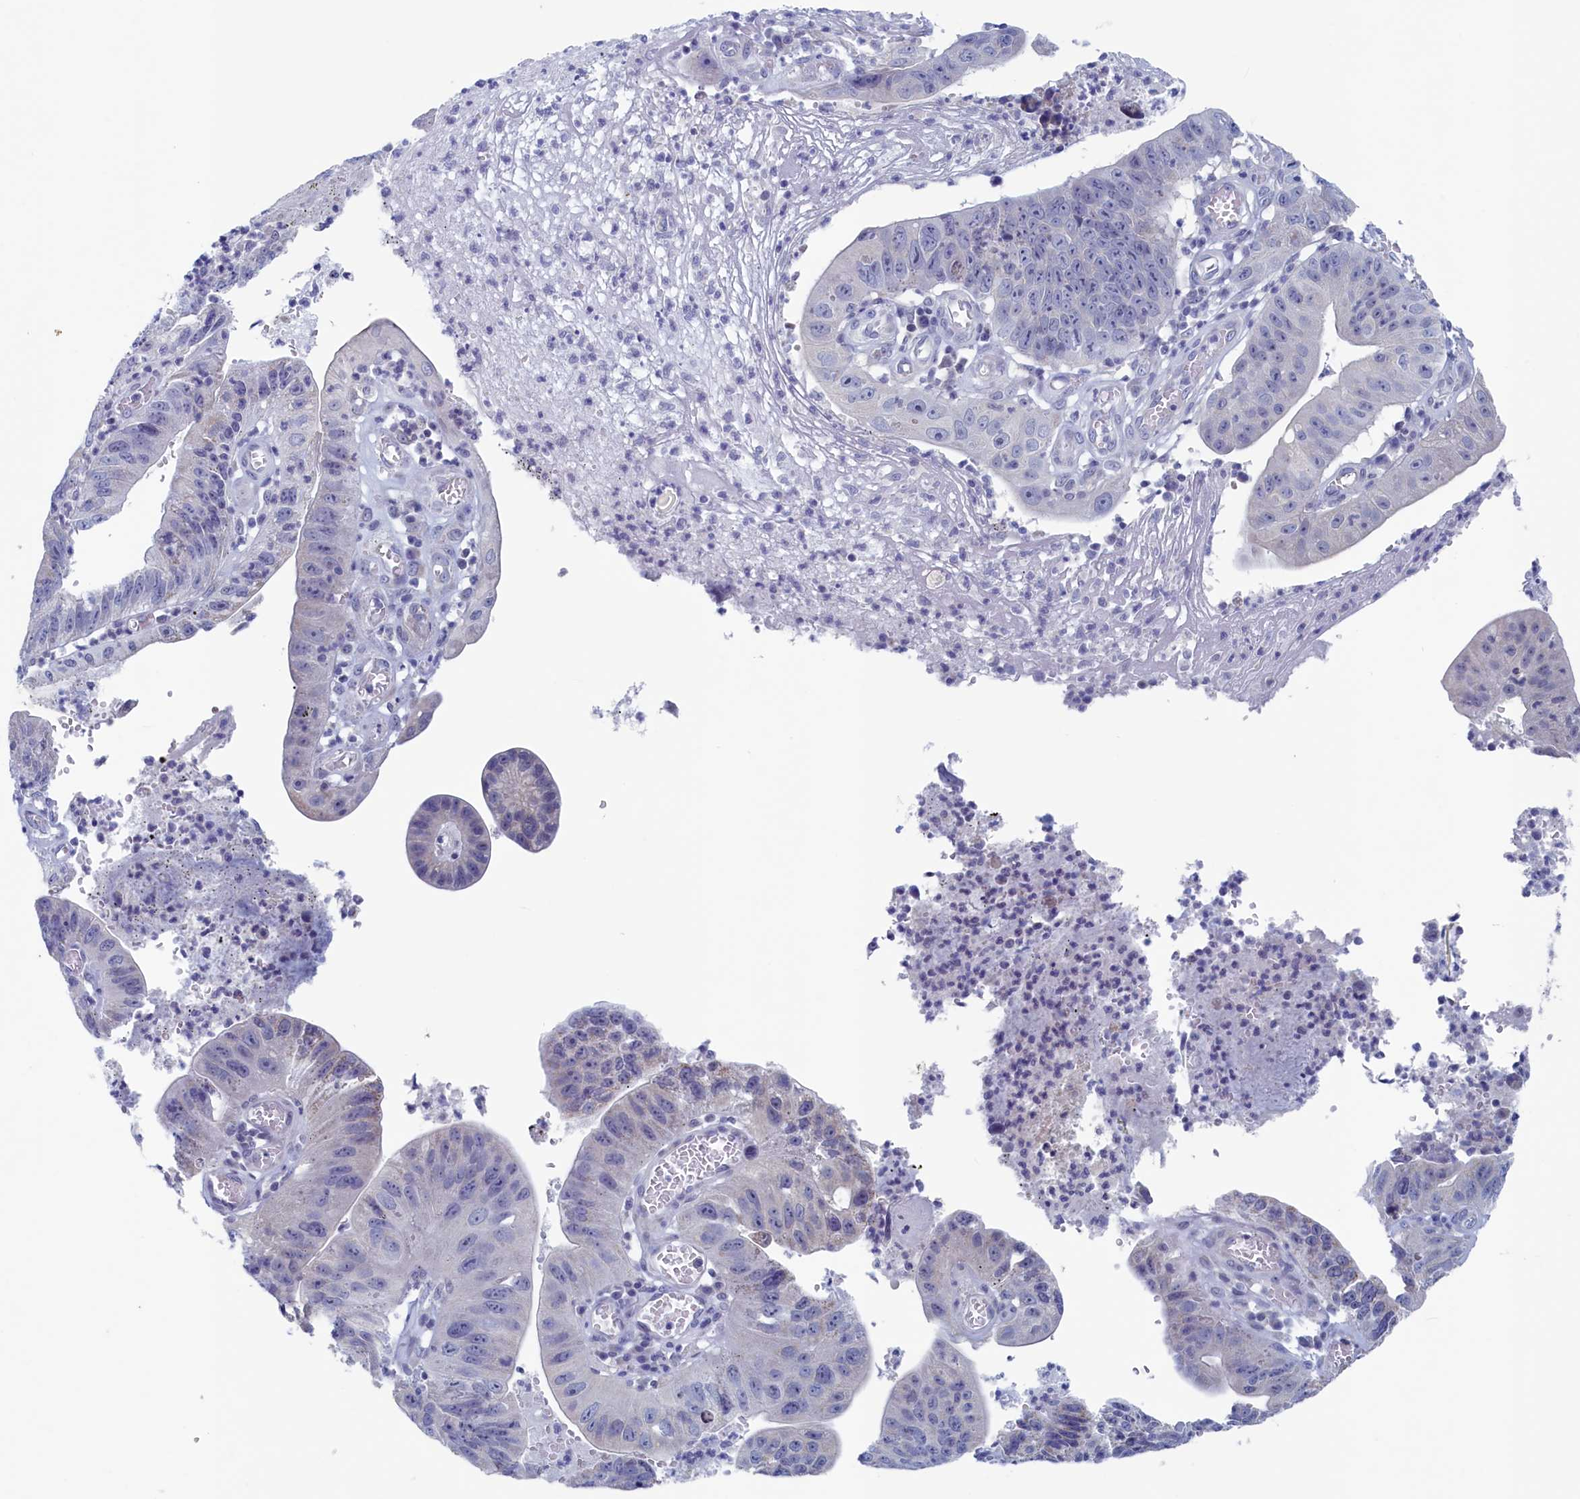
{"staining": {"intensity": "negative", "quantity": "none", "location": "none"}, "tissue": "stomach cancer", "cell_type": "Tumor cells", "image_type": "cancer", "snomed": [{"axis": "morphology", "description": "Adenocarcinoma, NOS"}, {"axis": "topography", "description": "Stomach"}], "caption": "The photomicrograph displays no significant staining in tumor cells of adenocarcinoma (stomach).", "gene": "WDR76", "patient": {"sex": "male", "age": 59}}